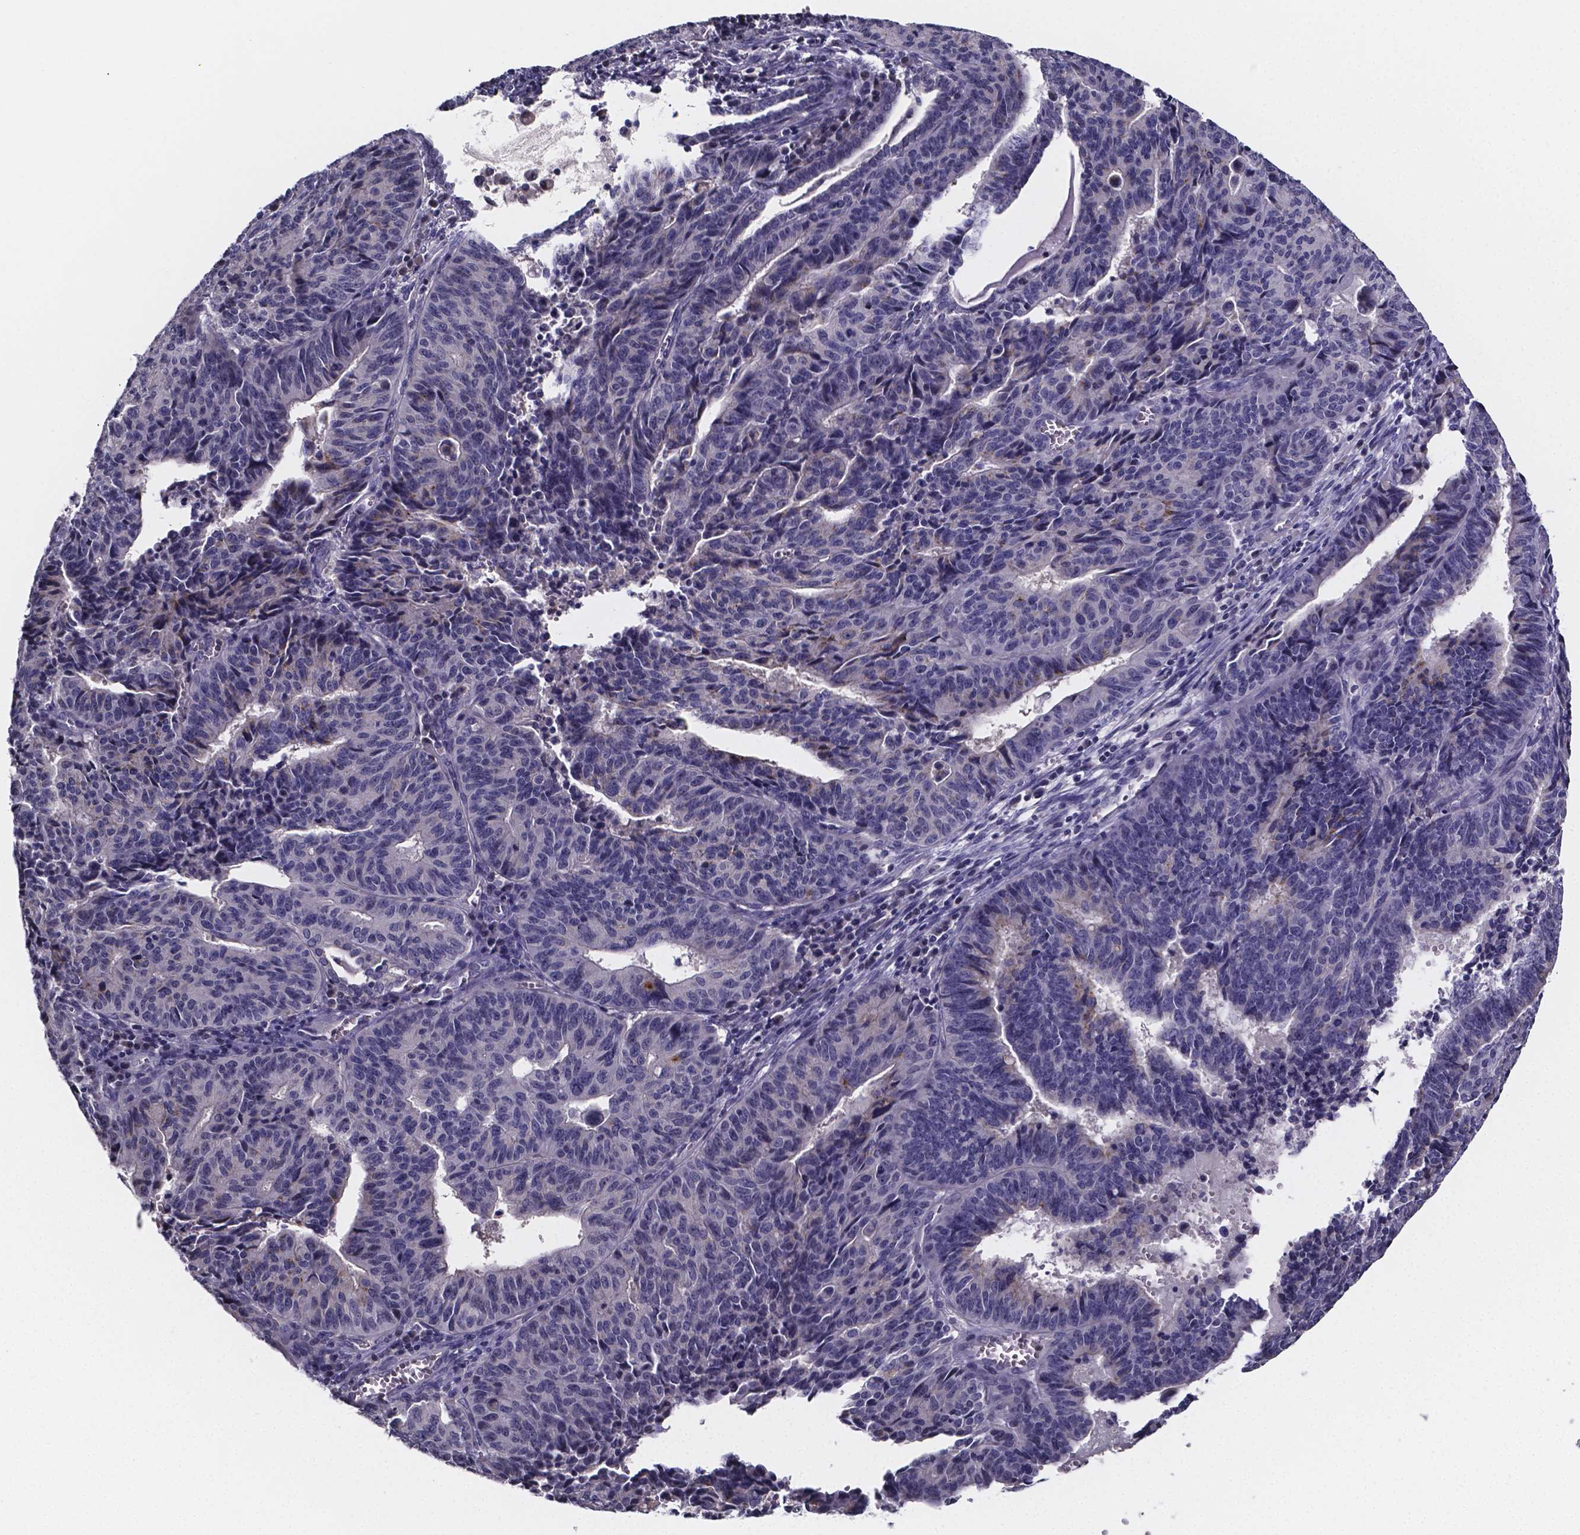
{"staining": {"intensity": "negative", "quantity": "none", "location": "none"}, "tissue": "endometrial cancer", "cell_type": "Tumor cells", "image_type": "cancer", "snomed": [{"axis": "morphology", "description": "Adenocarcinoma, NOS"}, {"axis": "topography", "description": "Endometrium"}], "caption": "A high-resolution photomicrograph shows IHC staining of endometrial cancer, which shows no significant expression in tumor cells. (DAB immunohistochemistry, high magnification).", "gene": "IZUMO1", "patient": {"sex": "female", "age": 65}}